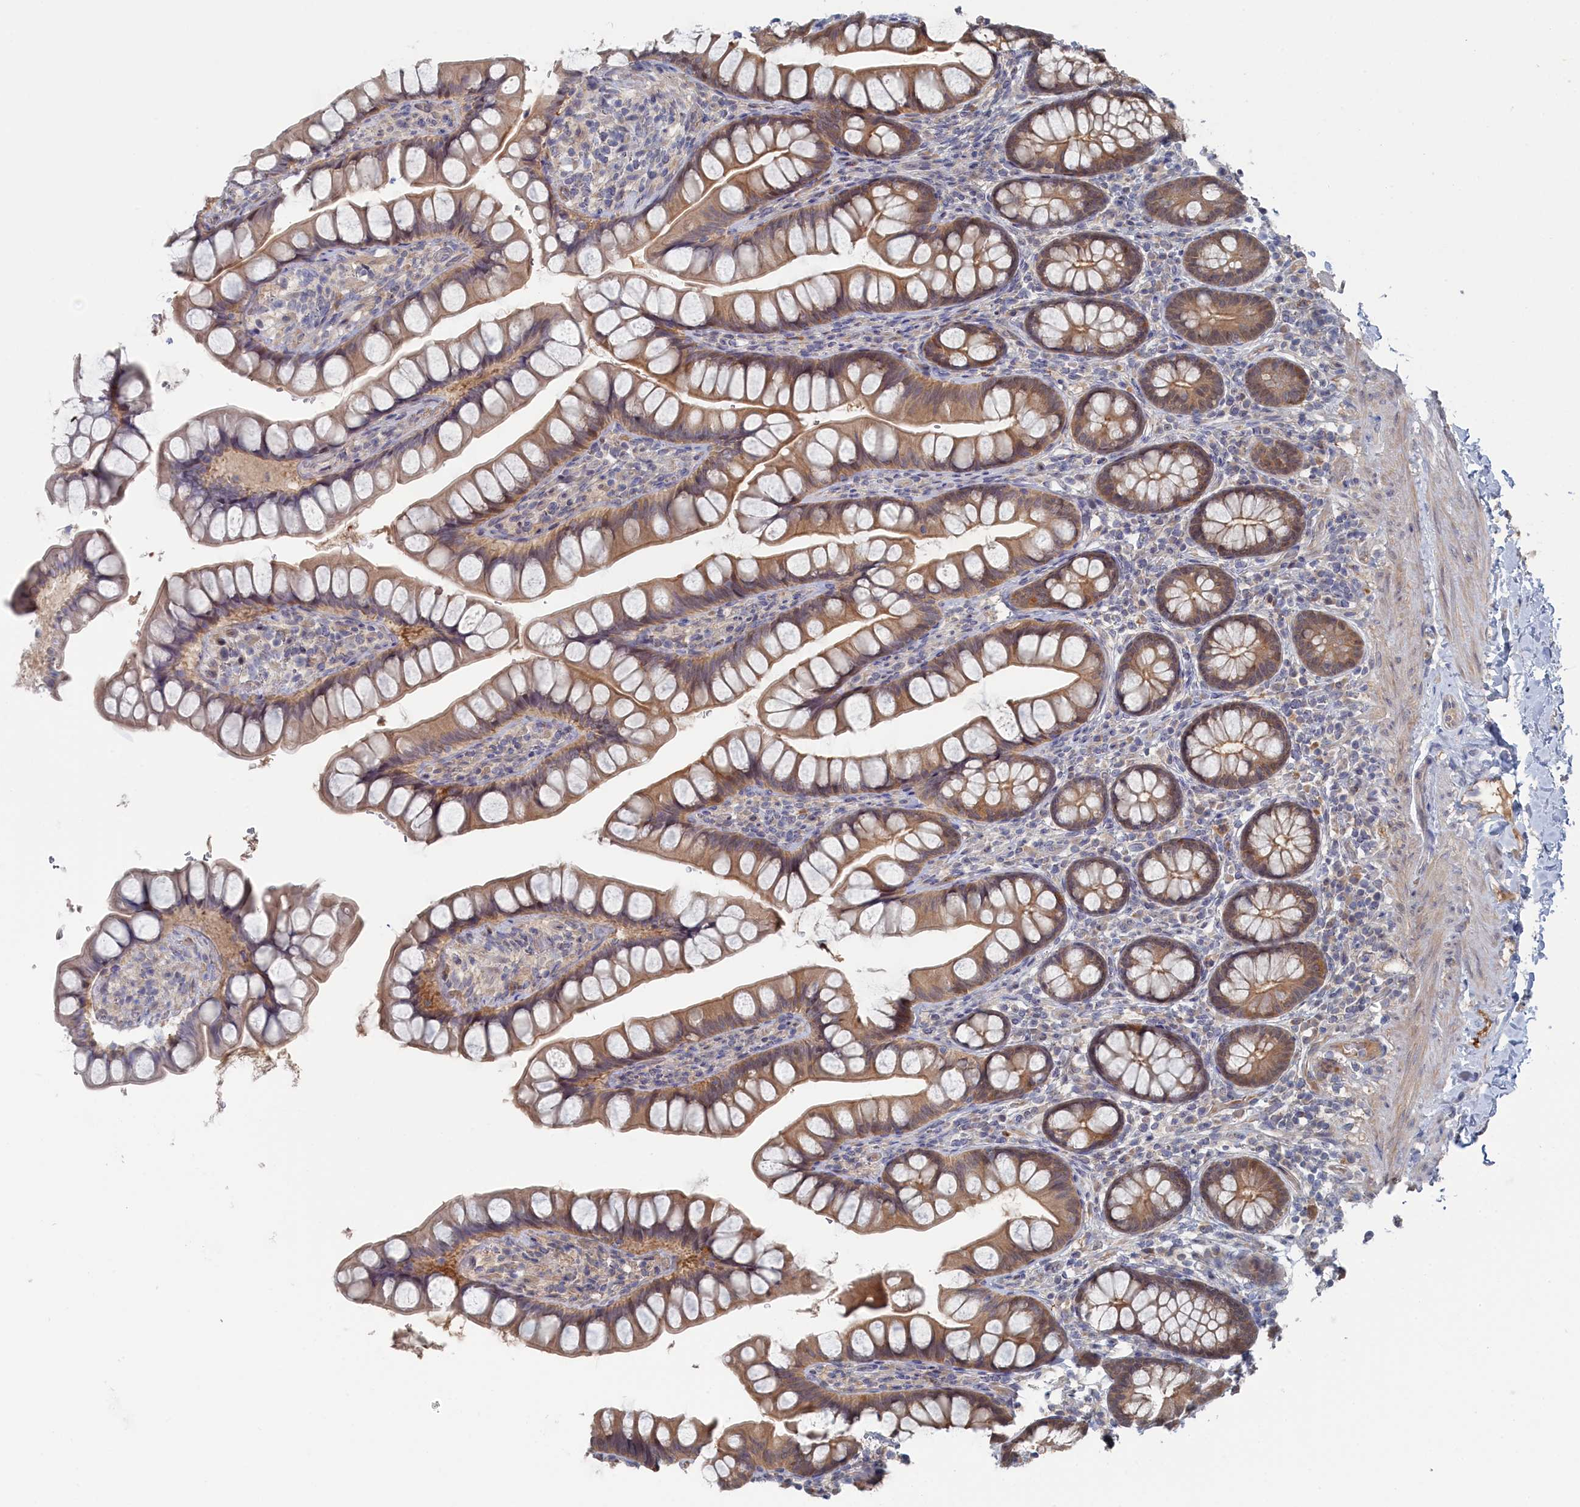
{"staining": {"intensity": "moderate", "quantity": "25%-75%", "location": "cytoplasmic/membranous"}, "tissue": "small intestine", "cell_type": "Glandular cells", "image_type": "normal", "snomed": [{"axis": "morphology", "description": "Normal tissue, NOS"}, {"axis": "topography", "description": "Small intestine"}], "caption": "Moderate cytoplasmic/membranous positivity is appreciated in about 25%-75% of glandular cells in unremarkable small intestine. (IHC, brightfield microscopy, high magnification).", "gene": "IRGQ", "patient": {"sex": "male", "age": 70}}